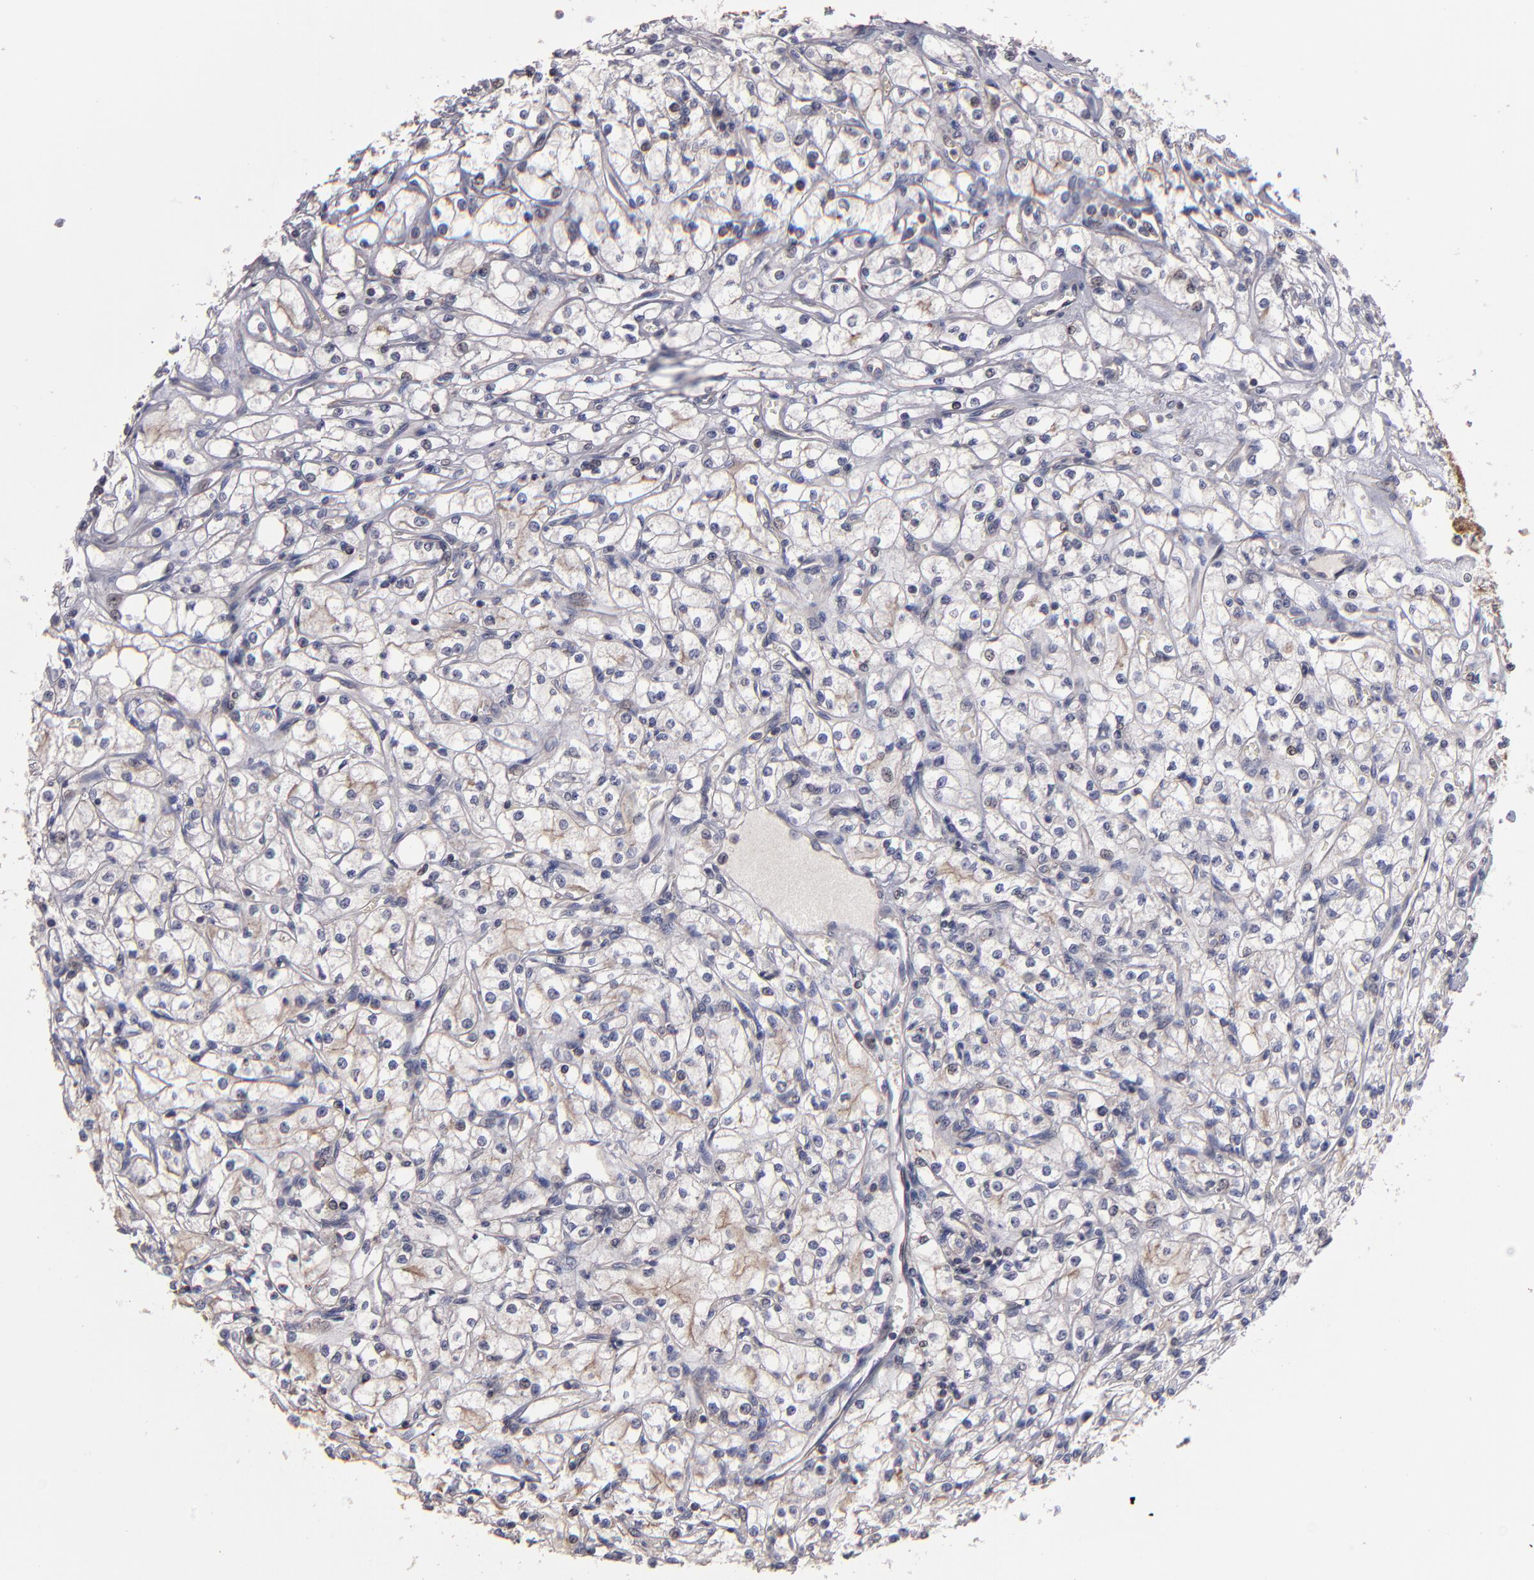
{"staining": {"intensity": "moderate", "quantity": "25%-75%", "location": "cytoplasmic/membranous"}, "tissue": "renal cancer", "cell_type": "Tumor cells", "image_type": "cancer", "snomed": [{"axis": "morphology", "description": "Adenocarcinoma, NOS"}, {"axis": "topography", "description": "Kidney"}], "caption": "IHC staining of adenocarcinoma (renal), which reveals medium levels of moderate cytoplasmic/membranous staining in about 25%-75% of tumor cells indicating moderate cytoplasmic/membranous protein positivity. The staining was performed using DAB (brown) for protein detection and nuclei were counterstained in hematoxylin (blue).", "gene": "NF2", "patient": {"sex": "male", "age": 61}}